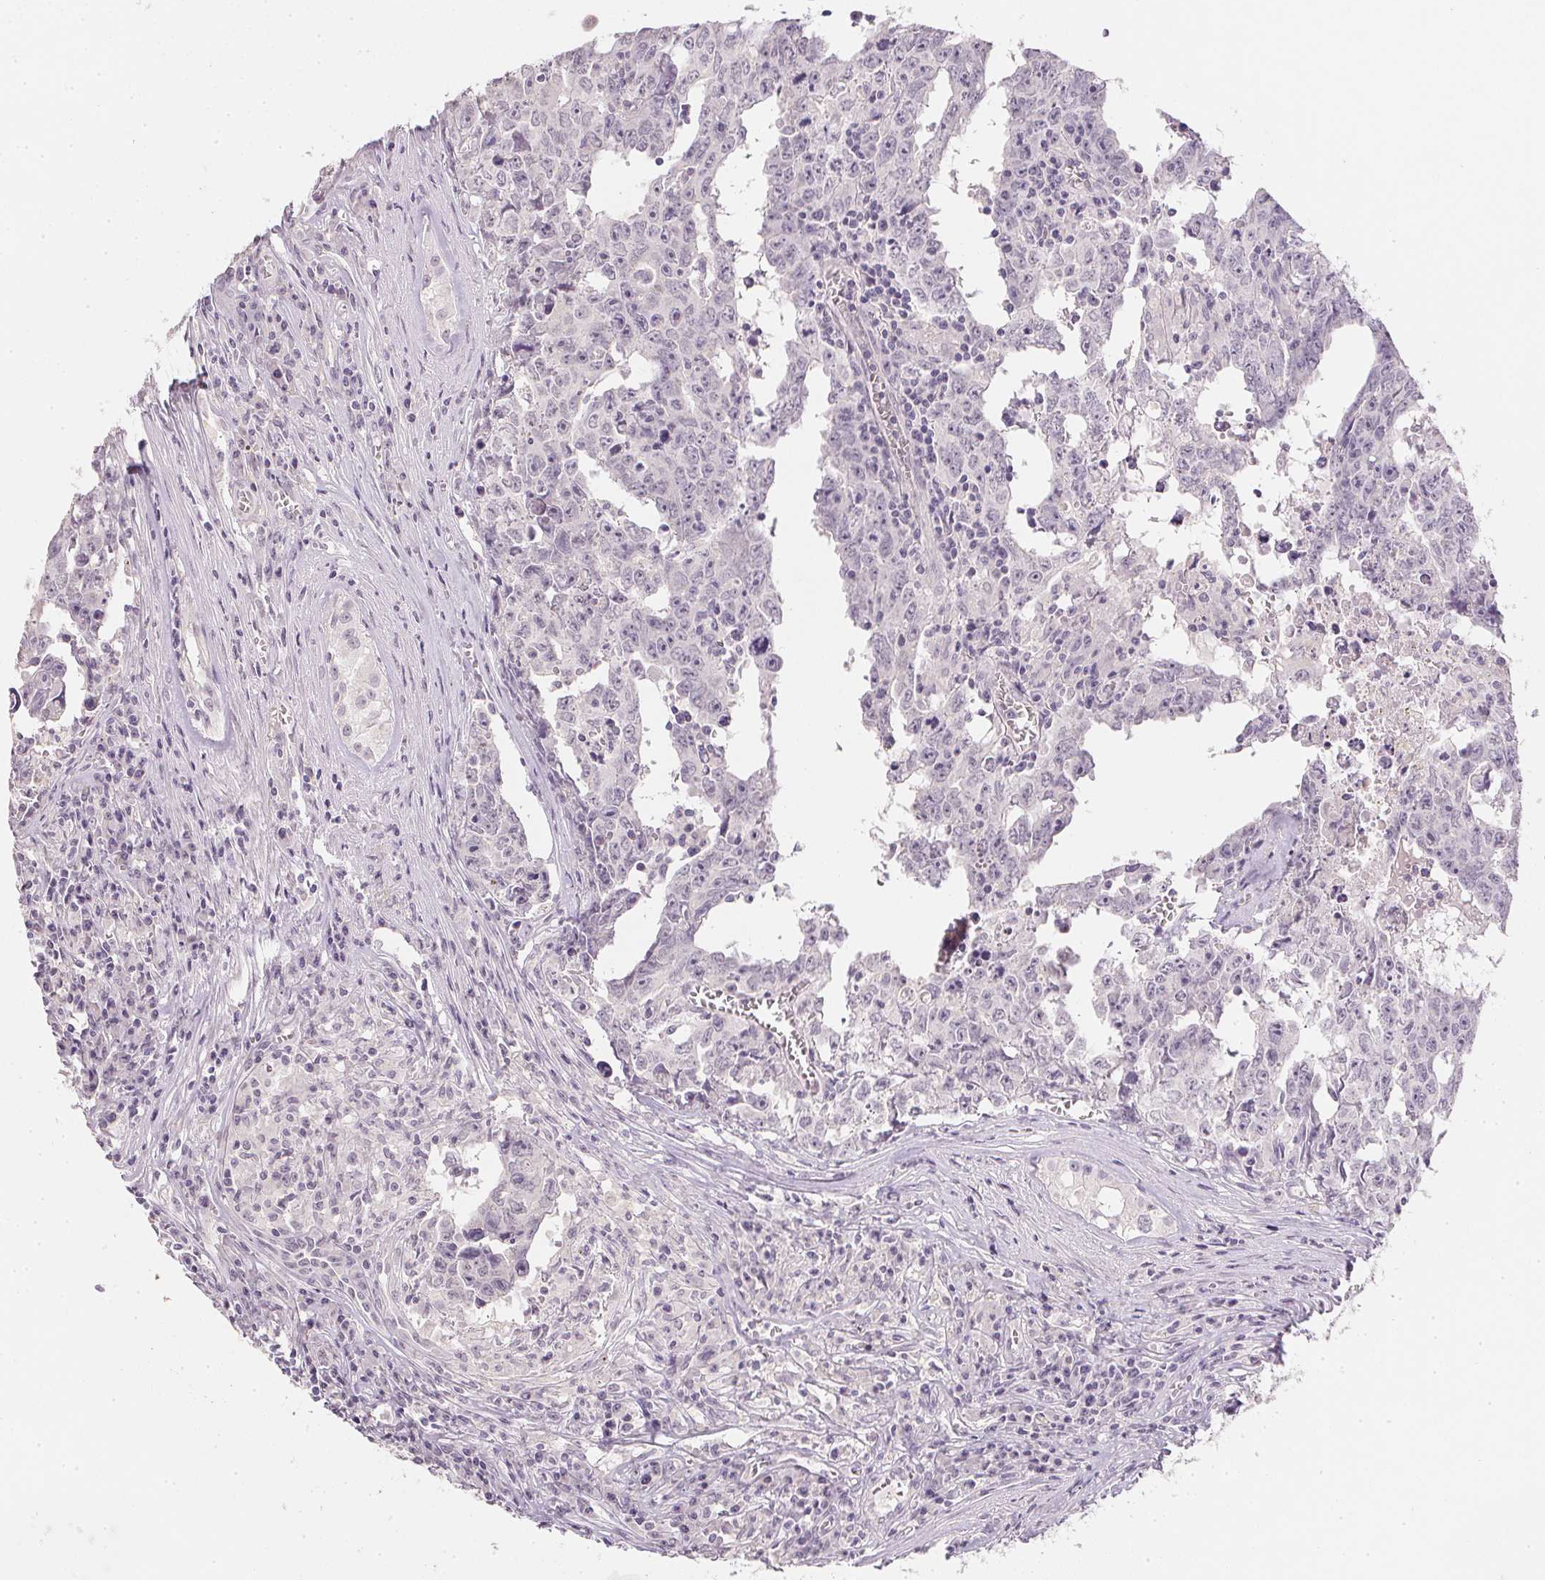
{"staining": {"intensity": "negative", "quantity": "none", "location": "none"}, "tissue": "testis cancer", "cell_type": "Tumor cells", "image_type": "cancer", "snomed": [{"axis": "morphology", "description": "Carcinoma, Embryonal, NOS"}, {"axis": "topography", "description": "Testis"}], "caption": "High power microscopy photomicrograph of an immunohistochemistry (IHC) micrograph of testis cancer (embryonal carcinoma), revealing no significant expression in tumor cells.", "gene": "PPY", "patient": {"sex": "male", "age": 22}}